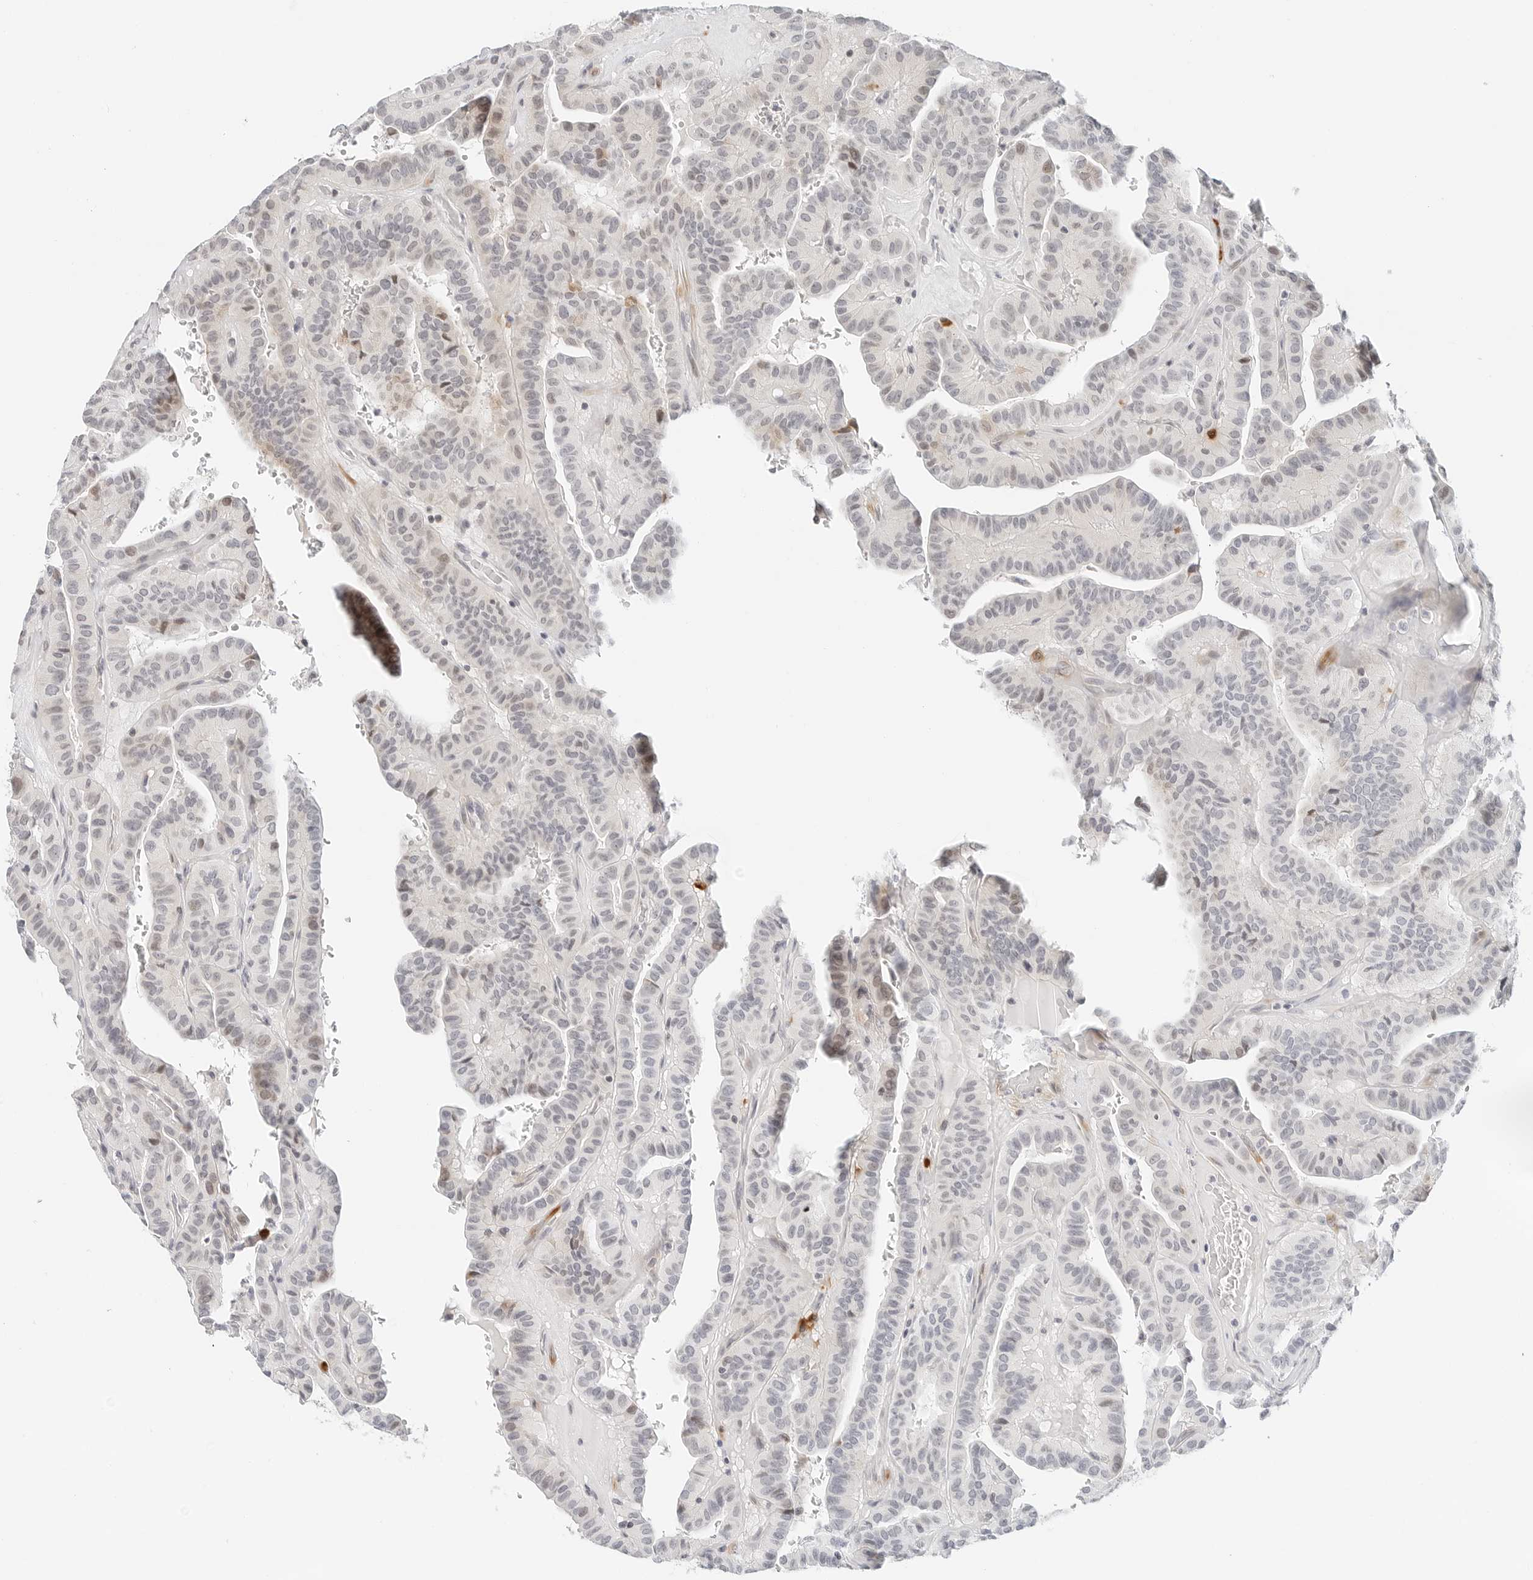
{"staining": {"intensity": "negative", "quantity": "none", "location": "none"}, "tissue": "thyroid cancer", "cell_type": "Tumor cells", "image_type": "cancer", "snomed": [{"axis": "morphology", "description": "Papillary adenocarcinoma, NOS"}, {"axis": "topography", "description": "Thyroid gland"}], "caption": "This image is of thyroid cancer stained with immunohistochemistry to label a protein in brown with the nuclei are counter-stained blue. There is no positivity in tumor cells. (IHC, brightfield microscopy, high magnification).", "gene": "PARP10", "patient": {"sex": "male", "age": 77}}